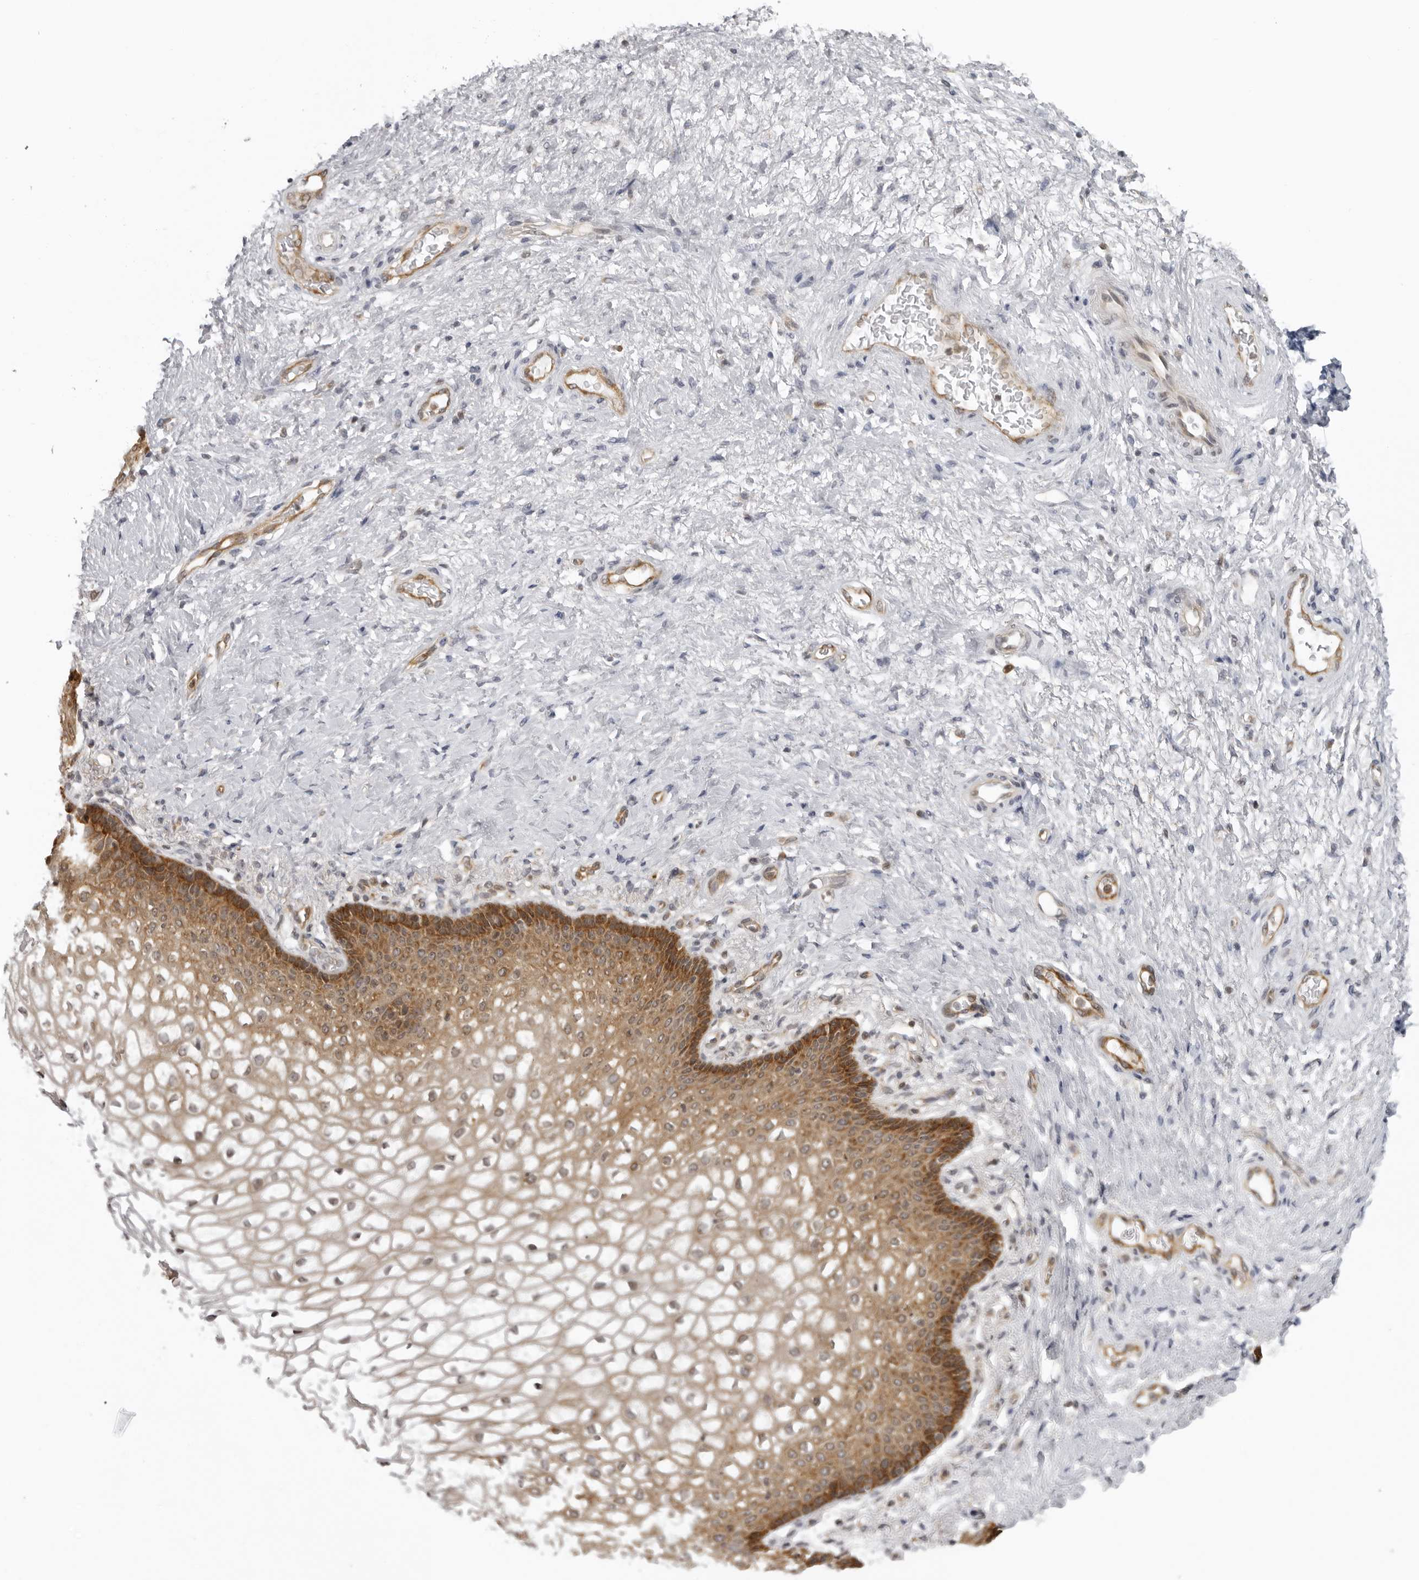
{"staining": {"intensity": "moderate", "quantity": "25%-75%", "location": "cytoplasmic/membranous"}, "tissue": "vagina", "cell_type": "Squamous epithelial cells", "image_type": "normal", "snomed": [{"axis": "morphology", "description": "Normal tissue, NOS"}, {"axis": "topography", "description": "Vagina"}], "caption": "Moderate cytoplasmic/membranous expression is seen in about 25%-75% of squamous epithelial cells in unremarkable vagina.", "gene": "MRPS15", "patient": {"sex": "female", "age": 60}}